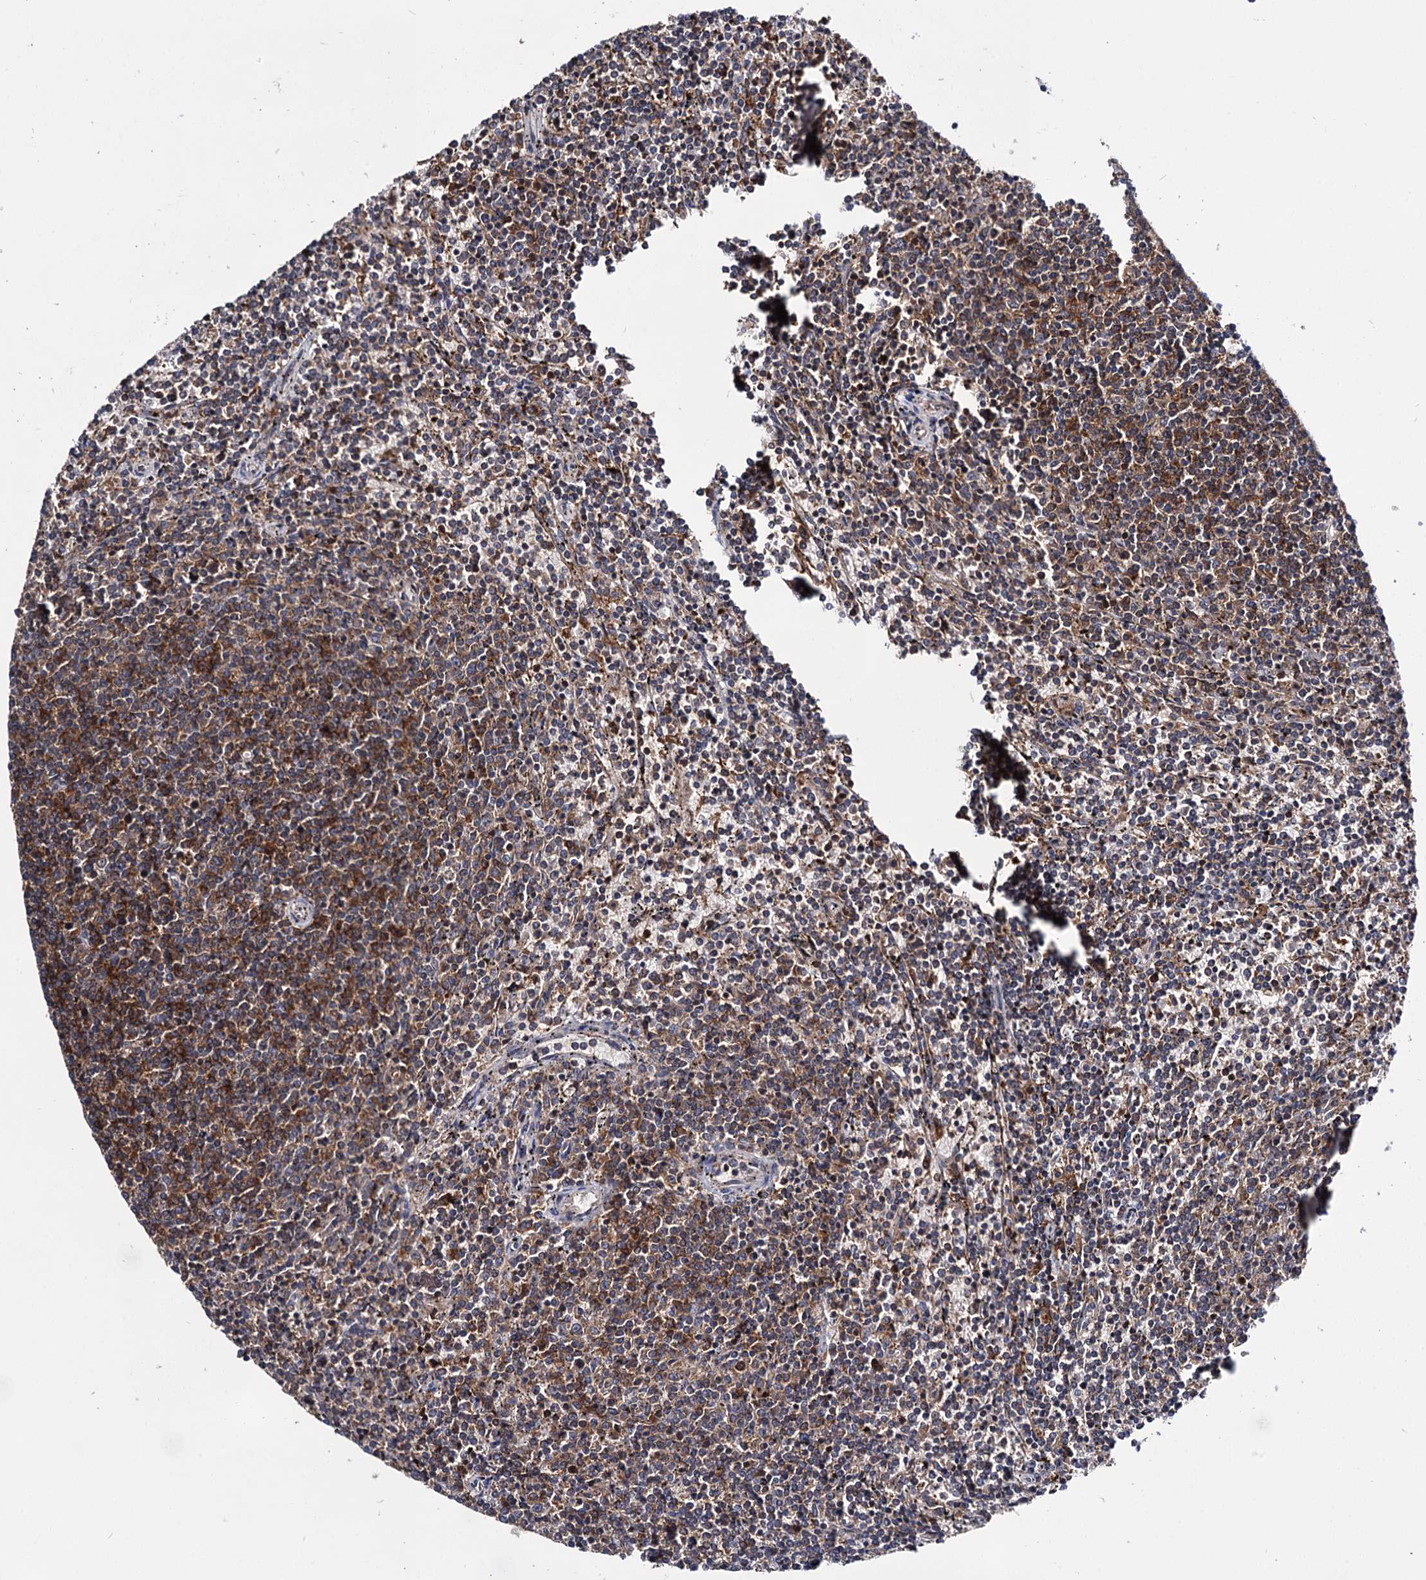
{"staining": {"intensity": "moderate", "quantity": ">75%", "location": "cytoplasmic/membranous"}, "tissue": "lymphoma", "cell_type": "Tumor cells", "image_type": "cancer", "snomed": [{"axis": "morphology", "description": "Malignant lymphoma, non-Hodgkin's type, Low grade"}, {"axis": "topography", "description": "Spleen"}], "caption": "Human lymphoma stained for a protein (brown) shows moderate cytoplasmic/membranous positive staining in about >75% of tumor cells.", "gene": "UBASH3B", "patient": {"sex": "female", "age": 50}}